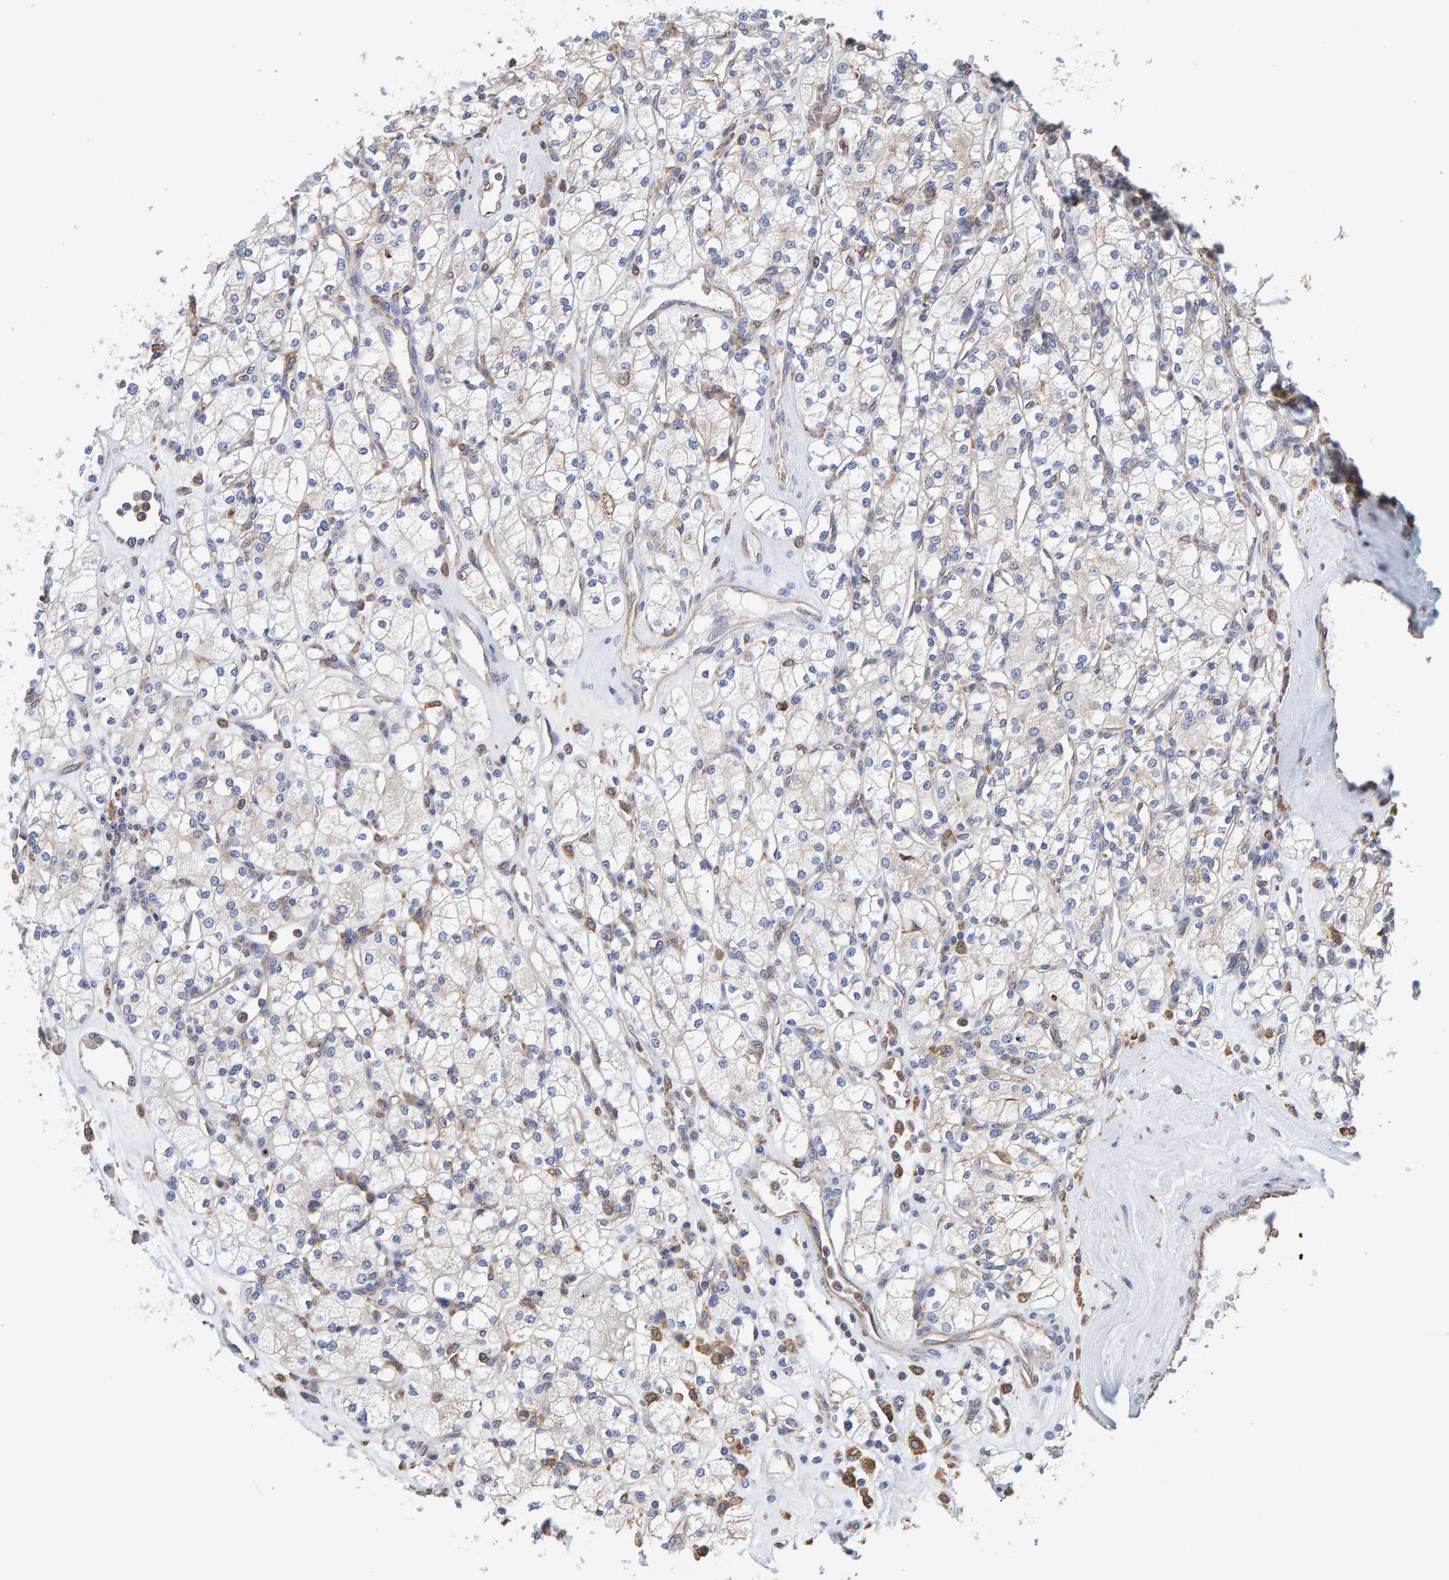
{"staining": {"intensity": "weak", "quantity": "<25%", "location": "cytoplasmic/membranous"}, "tissue": "renal cancer", "cell_type": "Tumor cells", "image_type": "cancer", "snomed": [{"axis": "morphology", "description": "Adenocarcinoma, NOS"}, {"axis": "topography", "description": "Kidney"}], "caption": "Adenocarcinoma (renal) was stained to show a protein in brown. There is no significant expression in tumor cells. The staining was performed using DAB to visualize the protein expression in brown, while the nuclei were stained in blue with hematoxylin (Magnification: 20x).", "gene": "SGPL1", "patient": {"sex": "male", "age": 77}}